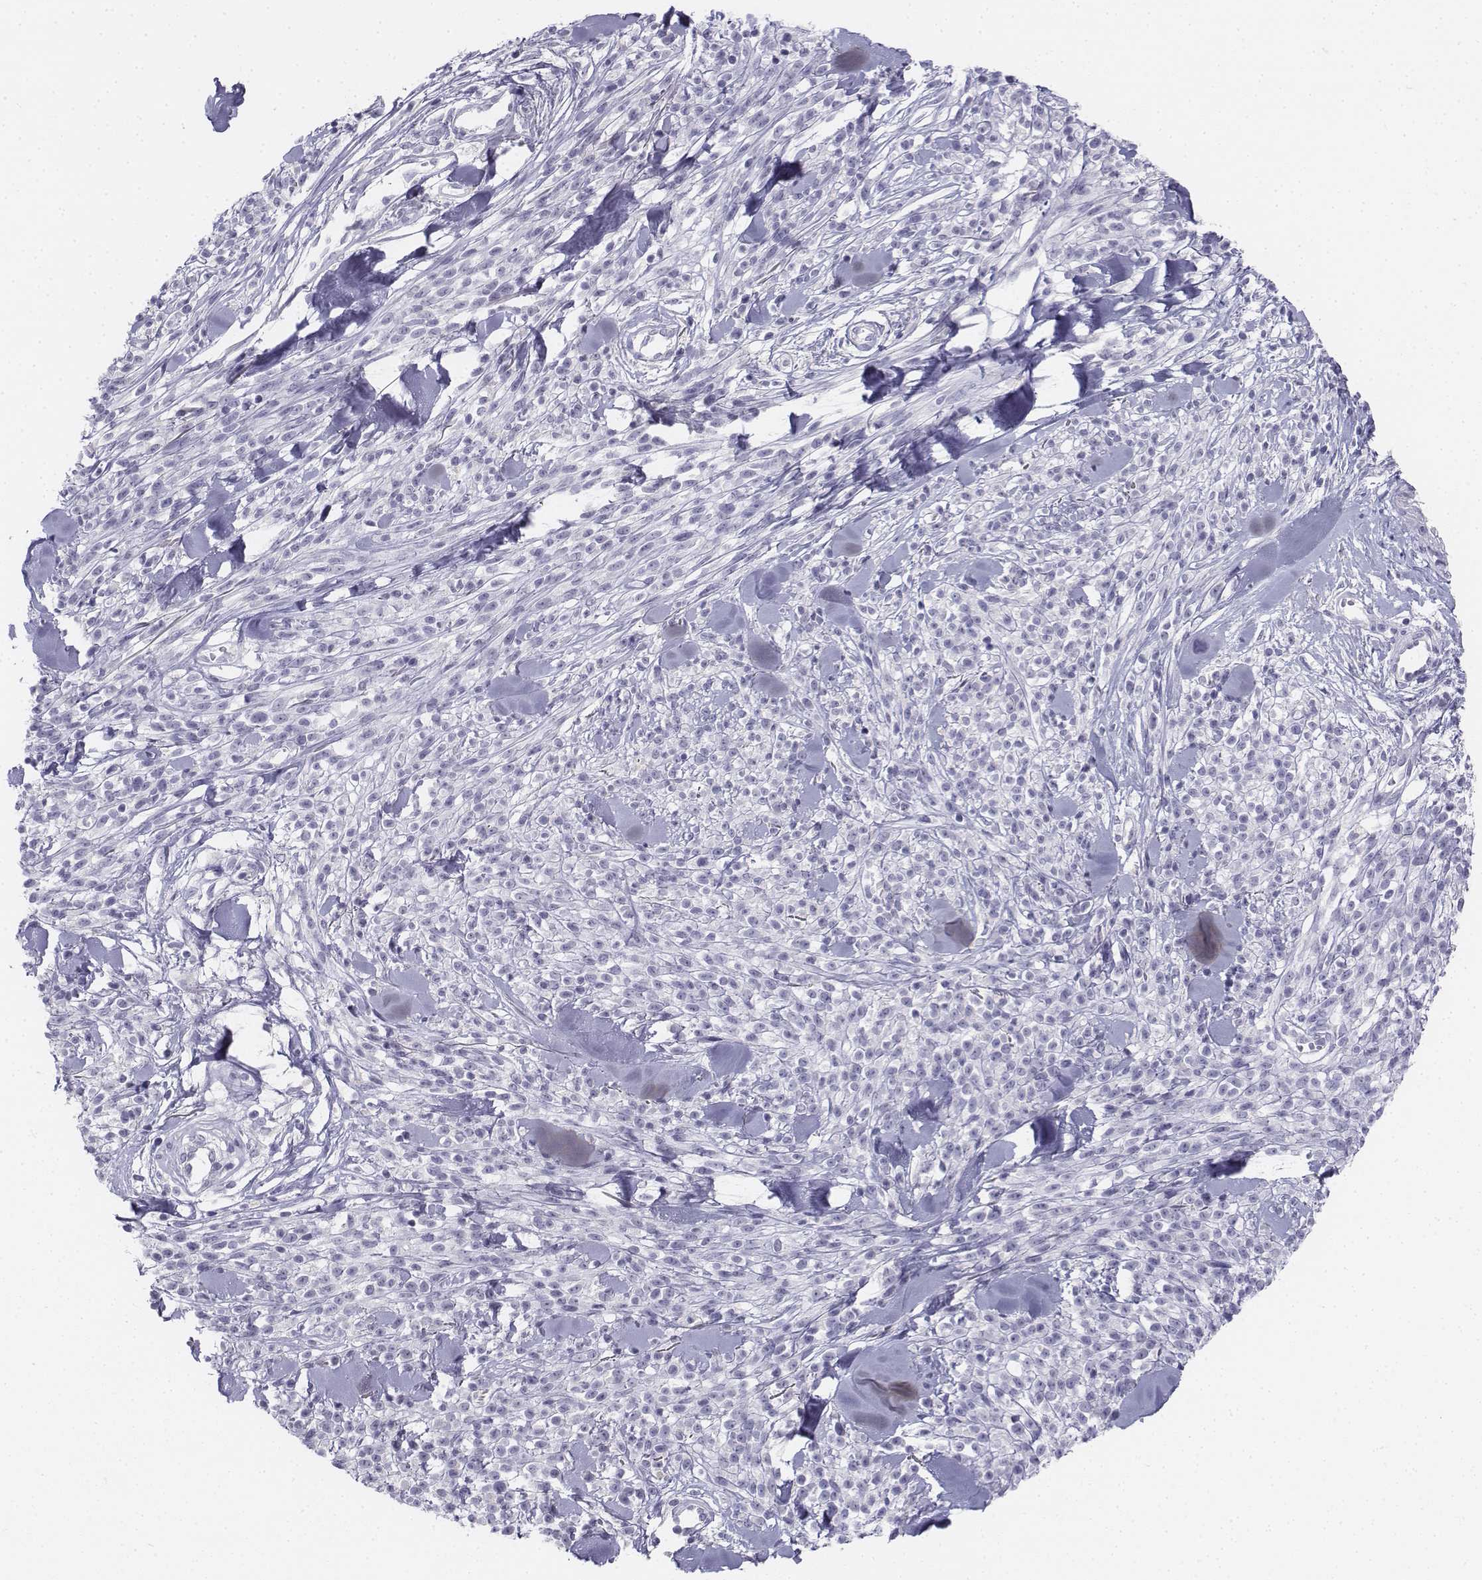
{"staining": {"intensity": "negative", "quantity": "none", "location": "none"}, "tissue": "melanoma", "cell_type": "Tumor cells", "image_type": "cancer", "snomed": [{"axis": "morphology", "description": "Malignant melanoma, NOS"}, {"axis": "topography", "description": "Skin"}, {"axis": "topography", "description": "Skin of trunk"}], "caption": "DAB (3,3'-diaminobenzidine) immunohistochemical staining of human melanoma exhibits no significant positivity in tumor cells. (Brightfield microscopy of DAB (3,3'-diaminobenzidine) immunohistochemistry (IHC) at high magnification).", "gene": "TH", "patient": {"sex": "male", "age": 74}}